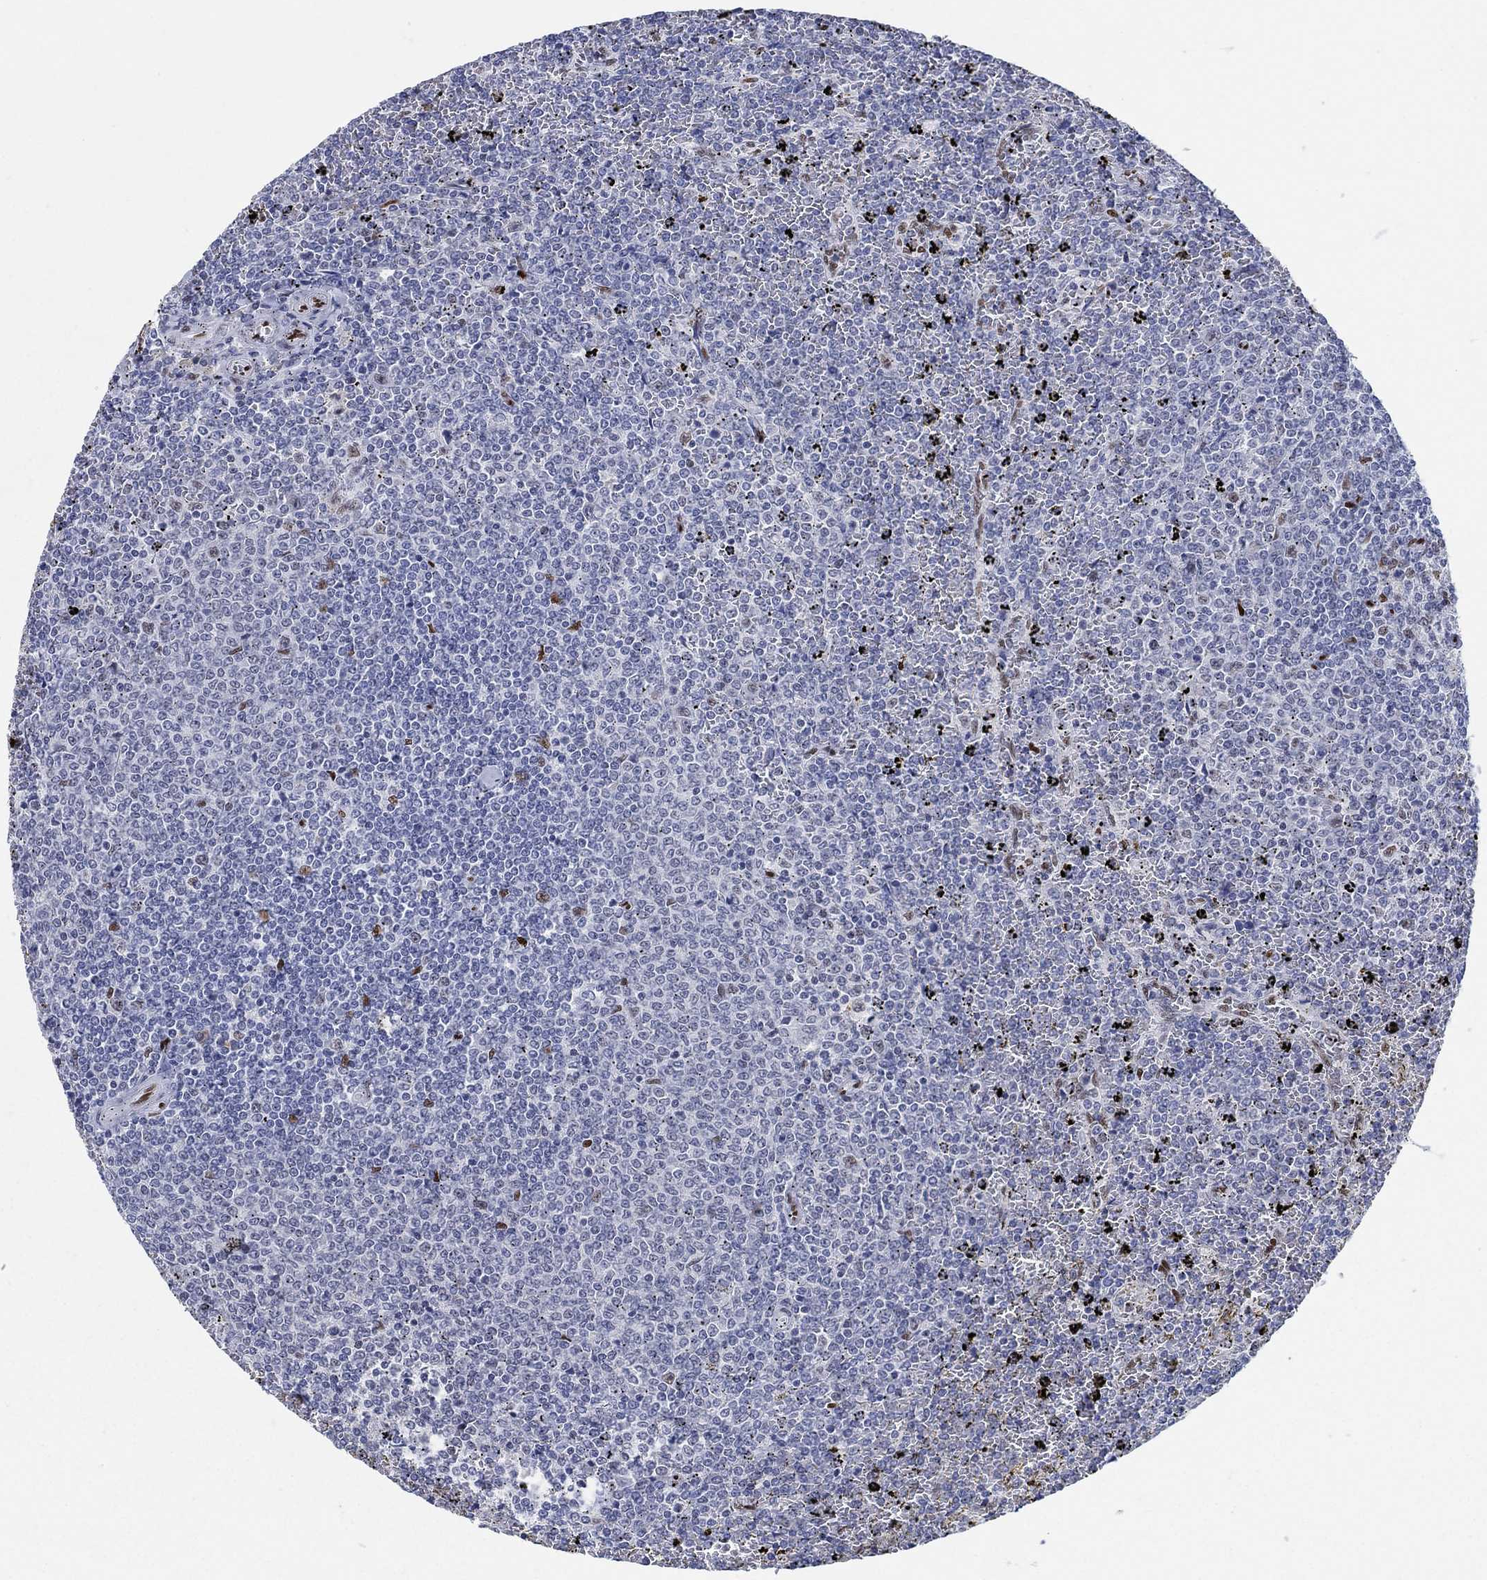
{"staining": {"intensity": "moderate", "quantity": "<25%", "location": "nuclear"}, "tissue": "lymphoma", "cell_type": "Tumor cells", "image_type": "cancer", "snomed": [{"axis": "morphology", "description": "Malignant lymphoma, non-Hodgkin's type, Low grade"}, {"axis": "topography", "description": "Spleen"}], "caption": "Immunohistochemistry (DAB) staining of human low-grade malignant lymphoma, non-Hodgkin's type demonstrates moderate nuclear protein positivity in approximately <25% of tumor cells.", "gene": "ZEB1", "patient": {"sex": "female", "age": 77}}